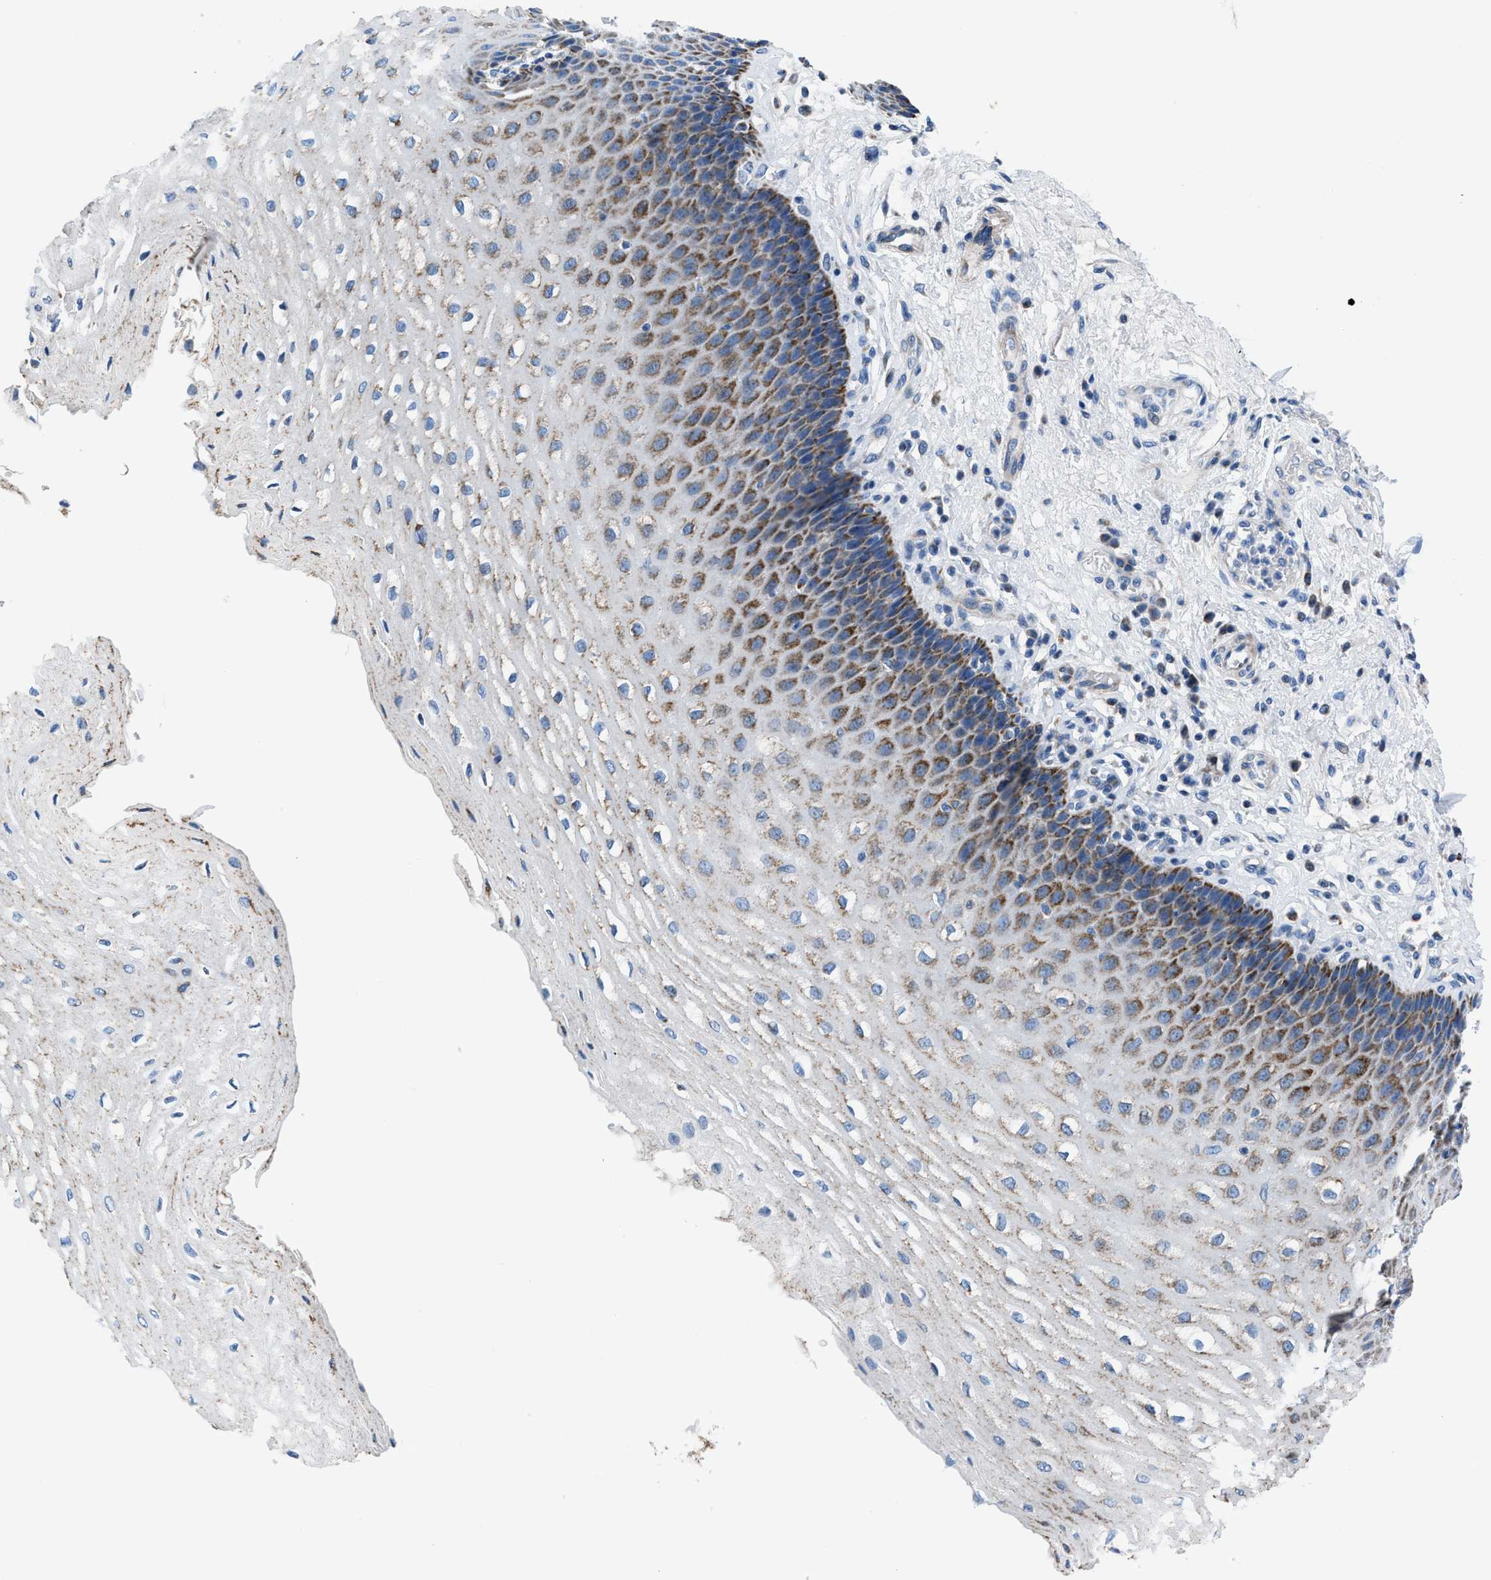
{"staining": {"intensity": "moderate", "quantity": "<25%", "location": "cytoplasmic/membranous"}, "tissue": "esophagus", "cell_type": "Squamous epithelial cells", "image_type": "normal", "snomed": [{"axis": "morphology", "description": "Normal tissue, NOS"}, {"axis": "topography", "description": "Esophagus"}], "caption": "Human esophagus stained with a protein marker exhibits moderate staining in squamous epithelial cells.", "gene": "ZDHHC3", "patient": {"sex": "male", "age": 54}}